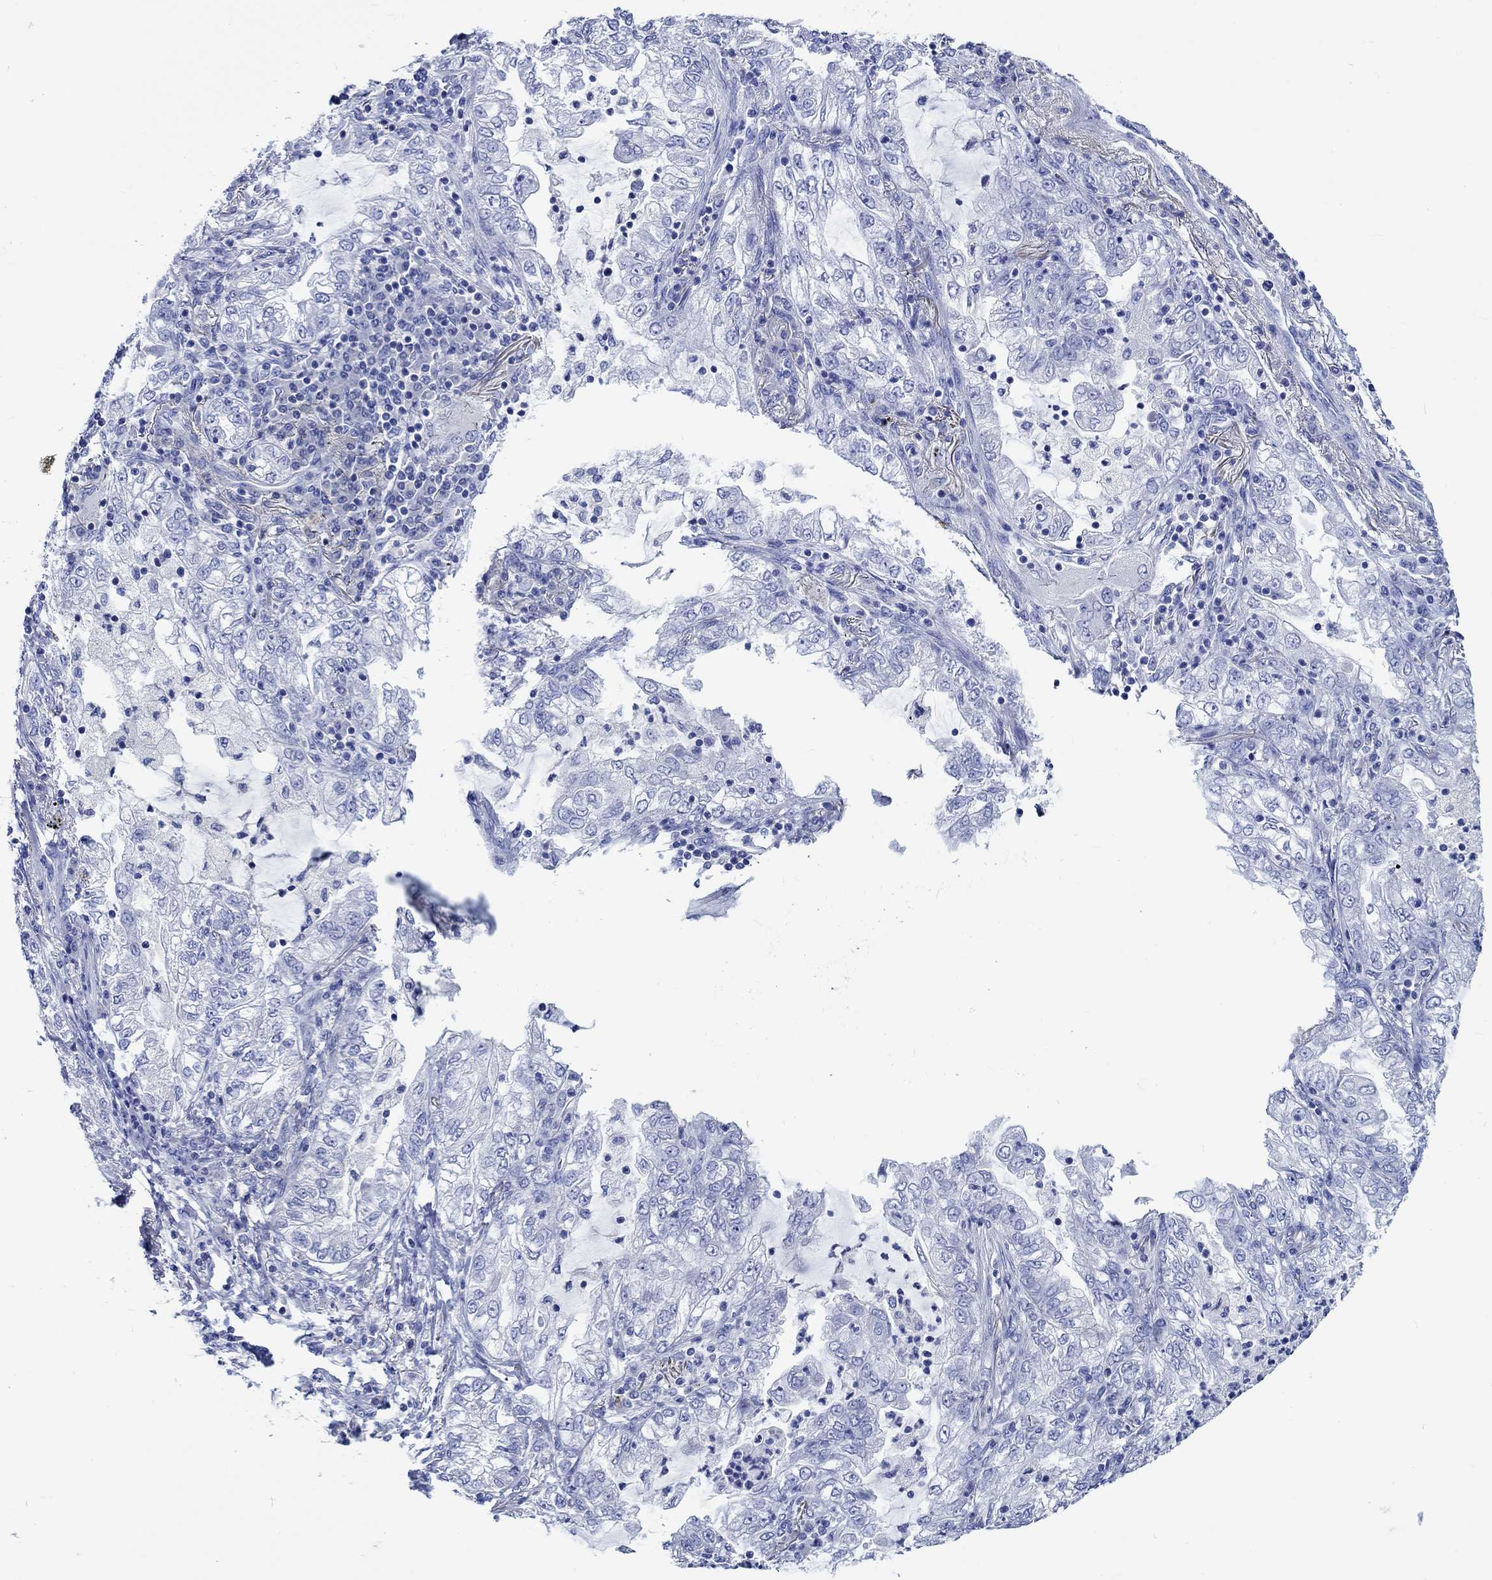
{"staining": {"intensity": "negative", "quantity": "none", "location": "none"}, "tissue": "lung cancer", "cell_type": "Tumor cells", "image_type": "cancer", "snomed": [{"axis": "morphology", "description": "Adenocarcinoma, NOS"}, {"axis": "topography", "description": "Lung"}], "caption": "Lung cancer was stained to show a protein in brown. There is no significant expression in tumor cells. (Brightfield microscopy of DAB immunohistochemistry at high magnification).", "gene": "PTPRN2", "patient": {"sex": "female", "age": 73}}